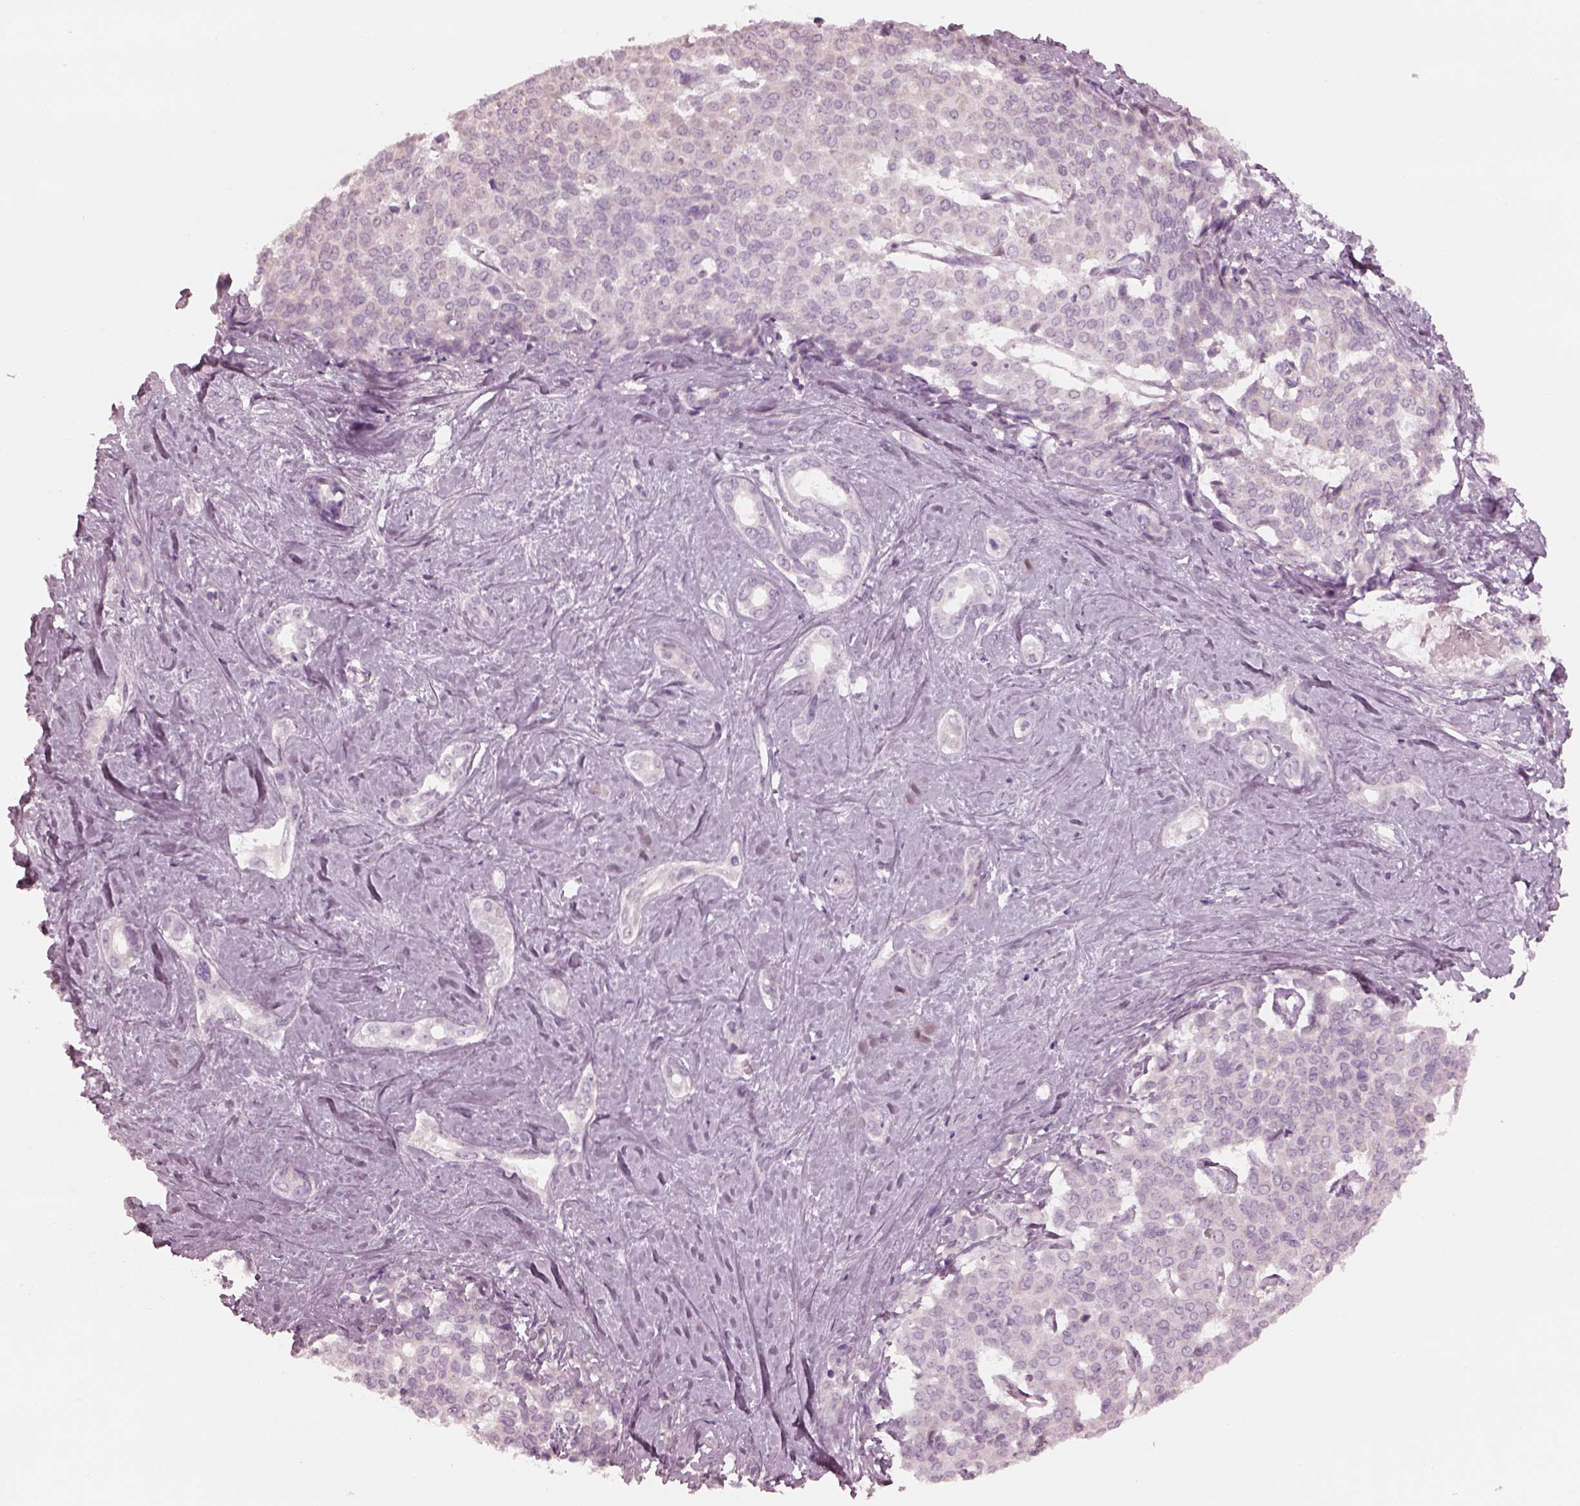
{"staining": {"intensity": "negative", "quantity": "none", "location": "none"}, "tissue": "liver cancer", "cell_type": "Tumor cells", "image_type": "cancer", "snomed": [{"axis": "morphology", "description": "Cholangiocarcinoma"}, {"axis": "topography", "description": "Liver"}], "caption": "The image reveals no staining of tumor cells in liver cholangiocarcinoma. (Stains: DAB immunohistochemistry (IHC) with hematoxylin counter stain, Microscopy: brightfield microscopy at high magnification).", "gene": "RSPH9", "patient": {"sex": "female", "age": 47}}